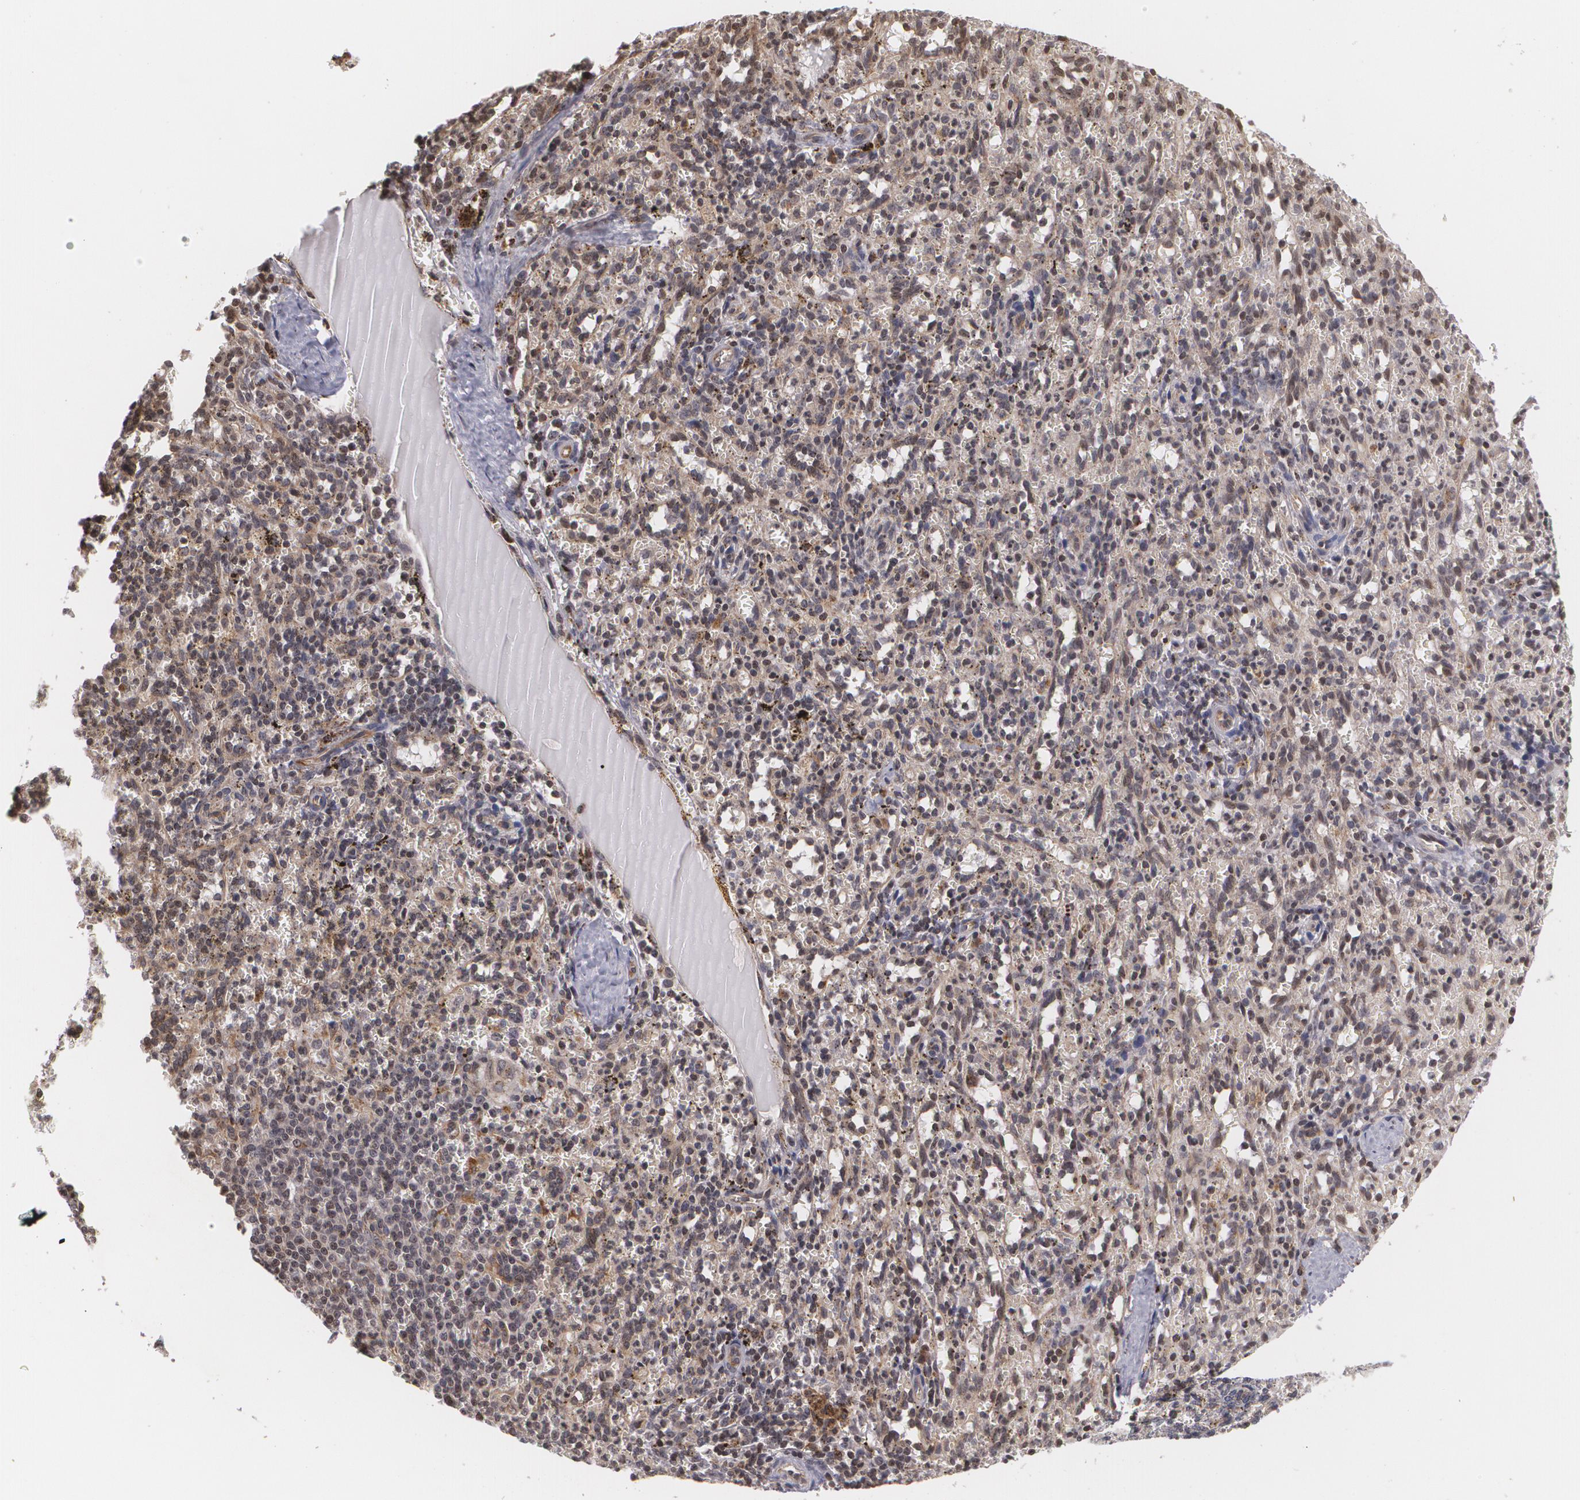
{"staining": {"intensity": "weak", "quantity": ">75%", "location": "nuclear"}, "tissue": "spleen", "cell_type": "Cells in red pulp", "image_type": "normal", "snomed": [{"axis": "morphology", "description": "Normal tissue, NOS"}, {"axis": "topography", "description": "Spleen"}], "caption": "Weak nuclear positivity is seen in approximately >75% of cells in red pulp in normal spleen. (DAB (3,3'-diaminobenzidine) IHC, brown staining for protein, blue staining for nuclei).", "gene": "VAV3", "patient": {"sex": "female", "age": 10}}